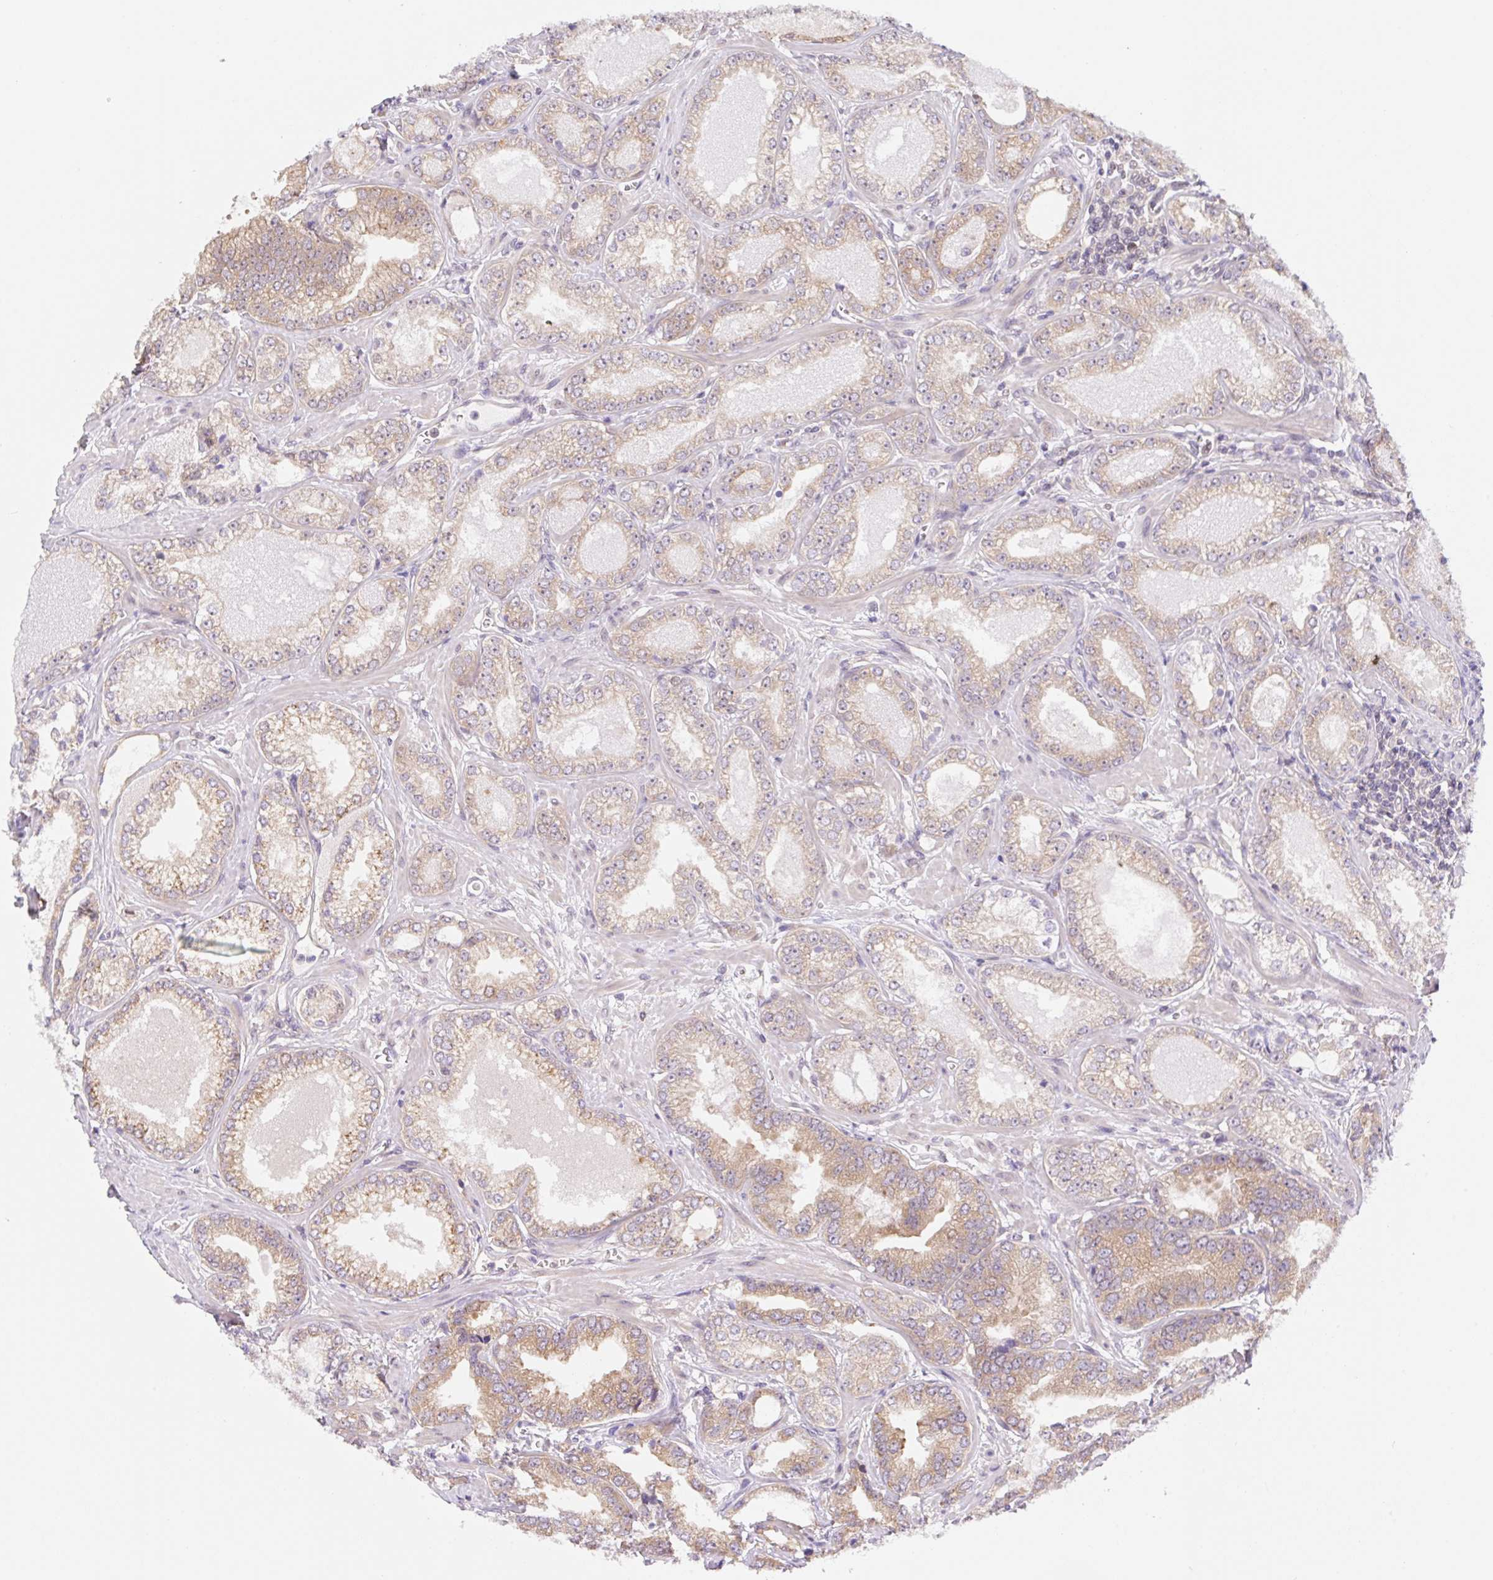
{"staining": {"intensity": "moderate", "quantity": "25%-75%", "location": "cytoplasmic/membranous"}, "tissue": "prostate cancer", "cell_type": "Tumor cells", "image_type": "cancer", "snomed": [{"axis": "morphology", "description": "Adenocarcinoma, Medium grade"}, {"axis": "topography", "description": "Prostate"}], "caption": "This micrograph reveals immunohistochemistry staining of human prostate cancer (adenocarcinoma (medium-grade)), with medium moderate cytoplasmic/membranous staining in about 25%-75% of tumor cells.", "gene": "TBPL2", "patient": {"sex": "male", "age": 57}}